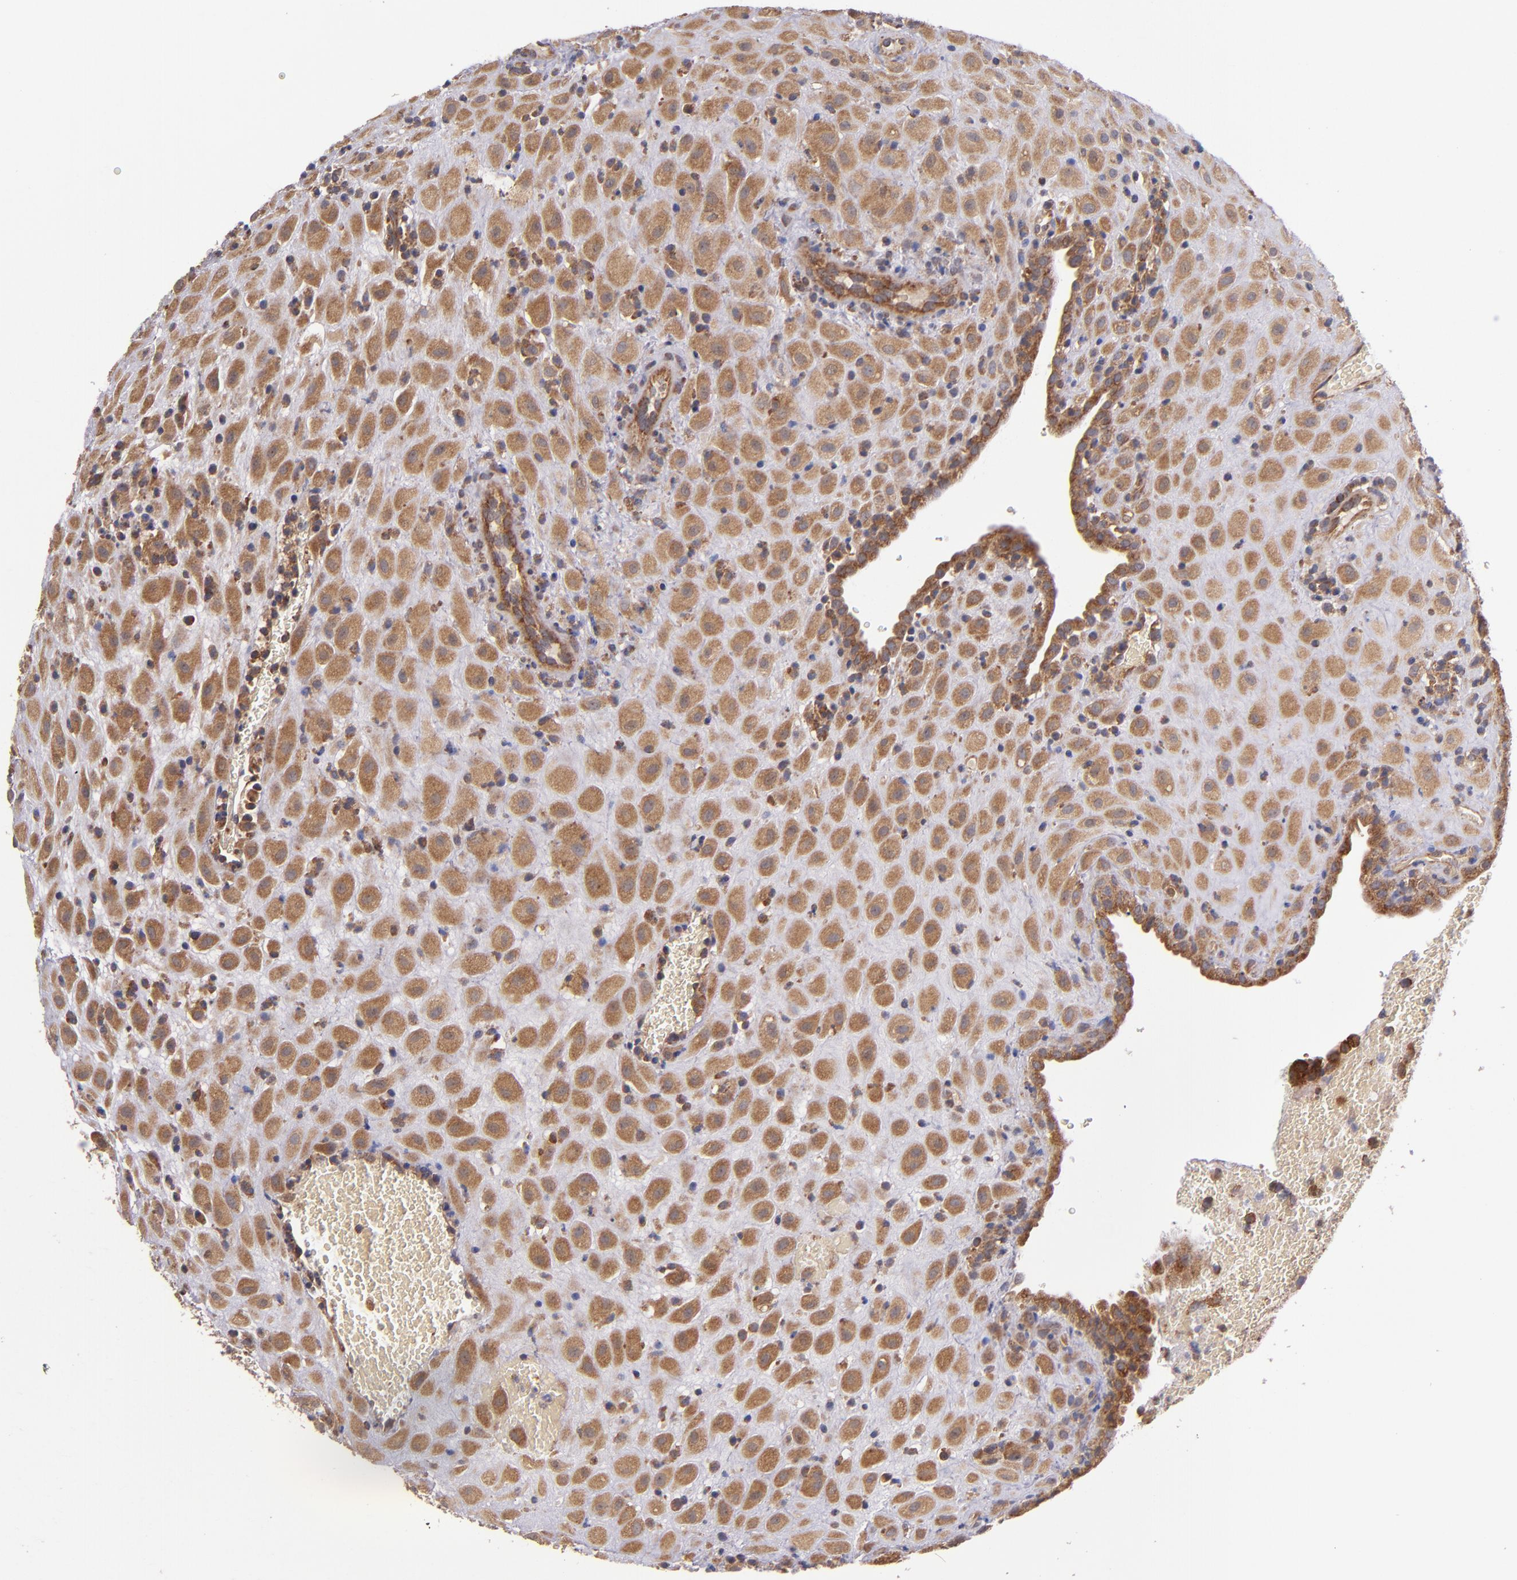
{"staining": {"intensity": "moderate", "quantity": ">75%", "location": "cytoplasmic/membranous"}, "tissue": "placenta", "cell_type": "Decidual cells", "image_type": "normal", "snomed": [{"axis": "morphology", "description": "Normal tissue, NOS"}, {"axis": "topography", "description": "Placenta"}], "caption": "About >75% of decidual cells in normal human placenta exhibit moderate cytoplasmic/membranous protein expression as visualized by brown immunohistochemical staining.", "gene": "EIF4ENIF1", "patient": {"sex": "female", "age": 19}}